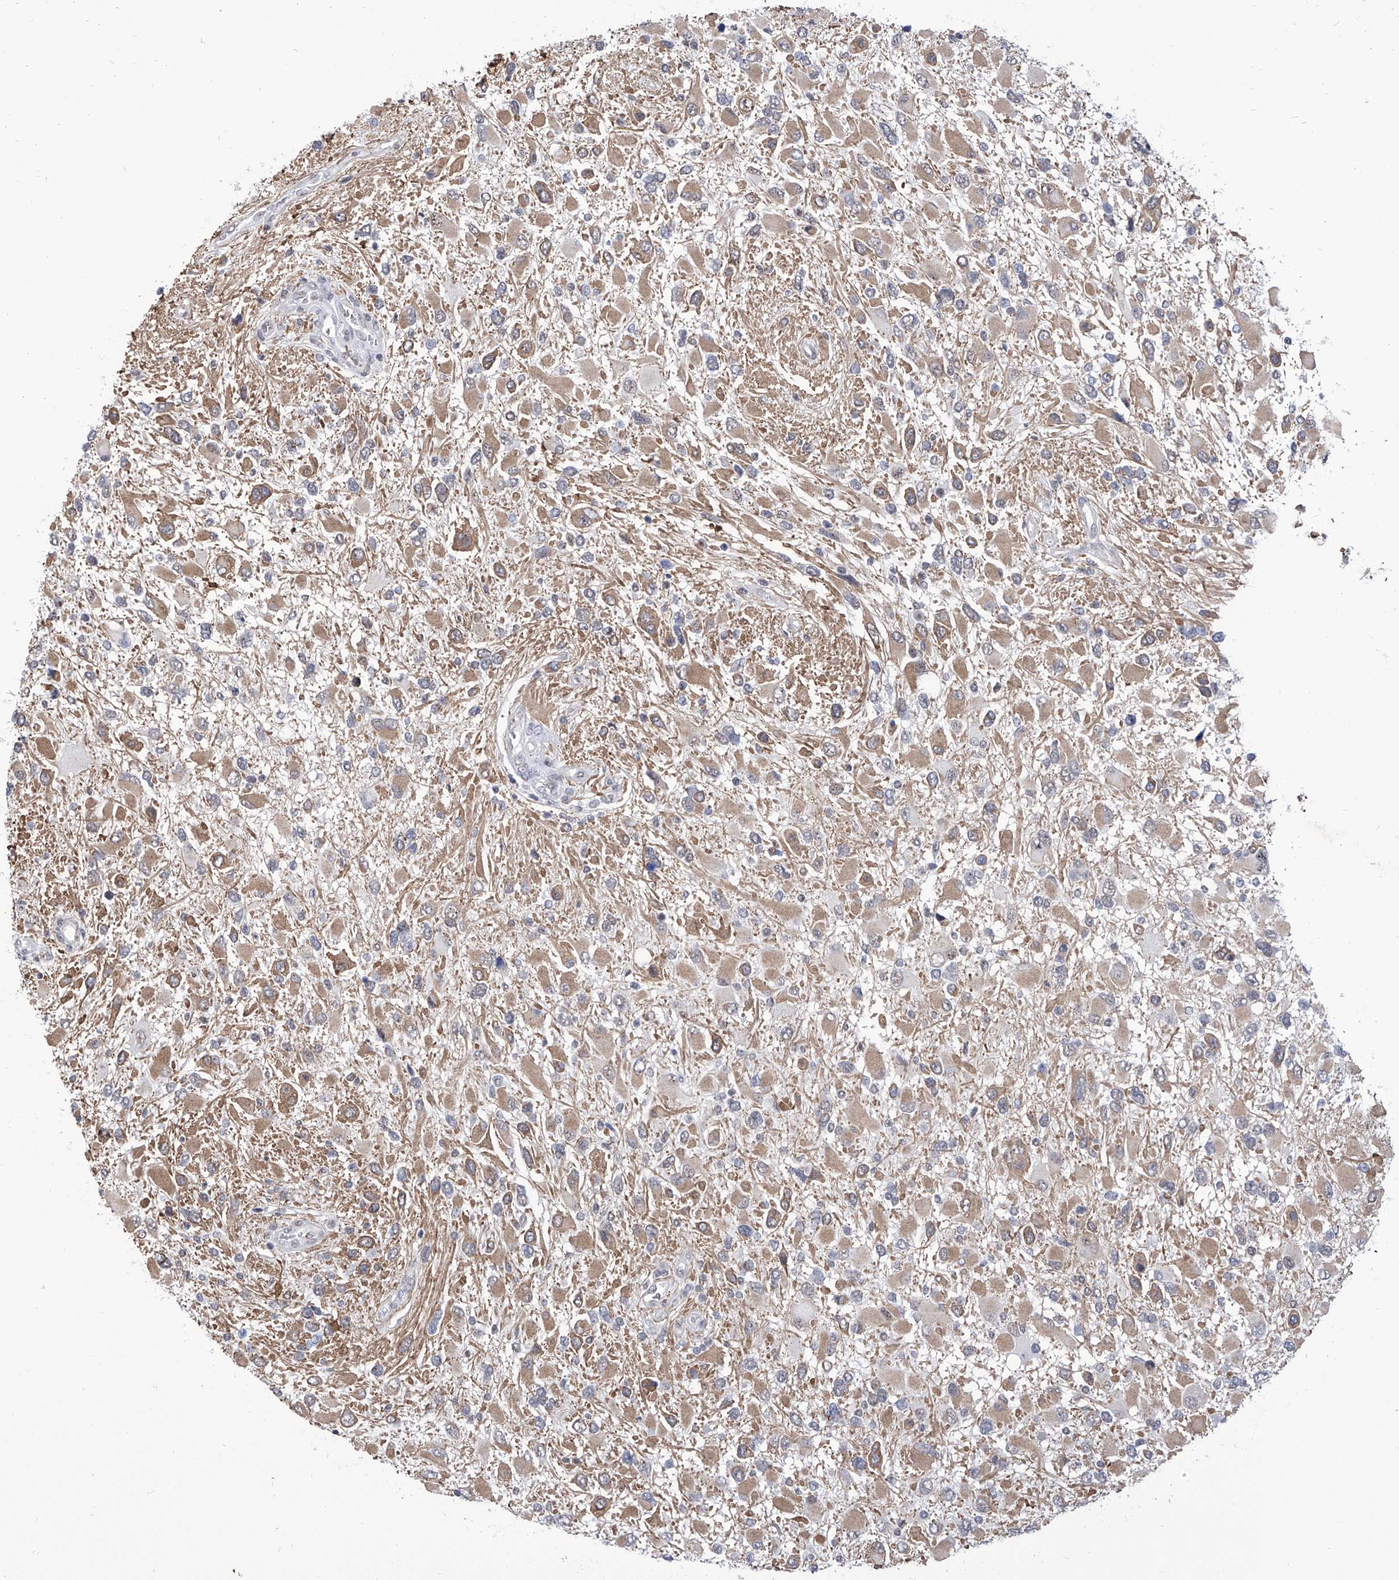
{"staining": {"intensity": "weak", "quantity": "25%-75%", "location": "cytoplasmic/membranous"}, "tissue": "glioma", "cell_type": "Tumor cells", "image_type": "cancer", "snomed": [{"axis": "morphology", "description": "Glioma, malignant, High grade"}, {"axis": "topography", "description": "Brain"}], "caption": "Immunohistochemistry histopathology image of glioma stained for a protein (brown), which exhibits low levels of weak cytoplasmic/membranous staining in about 25%-75% of tumor cells.", "gene": "SART1", "patient": {"sex": "male", "age": 53}}